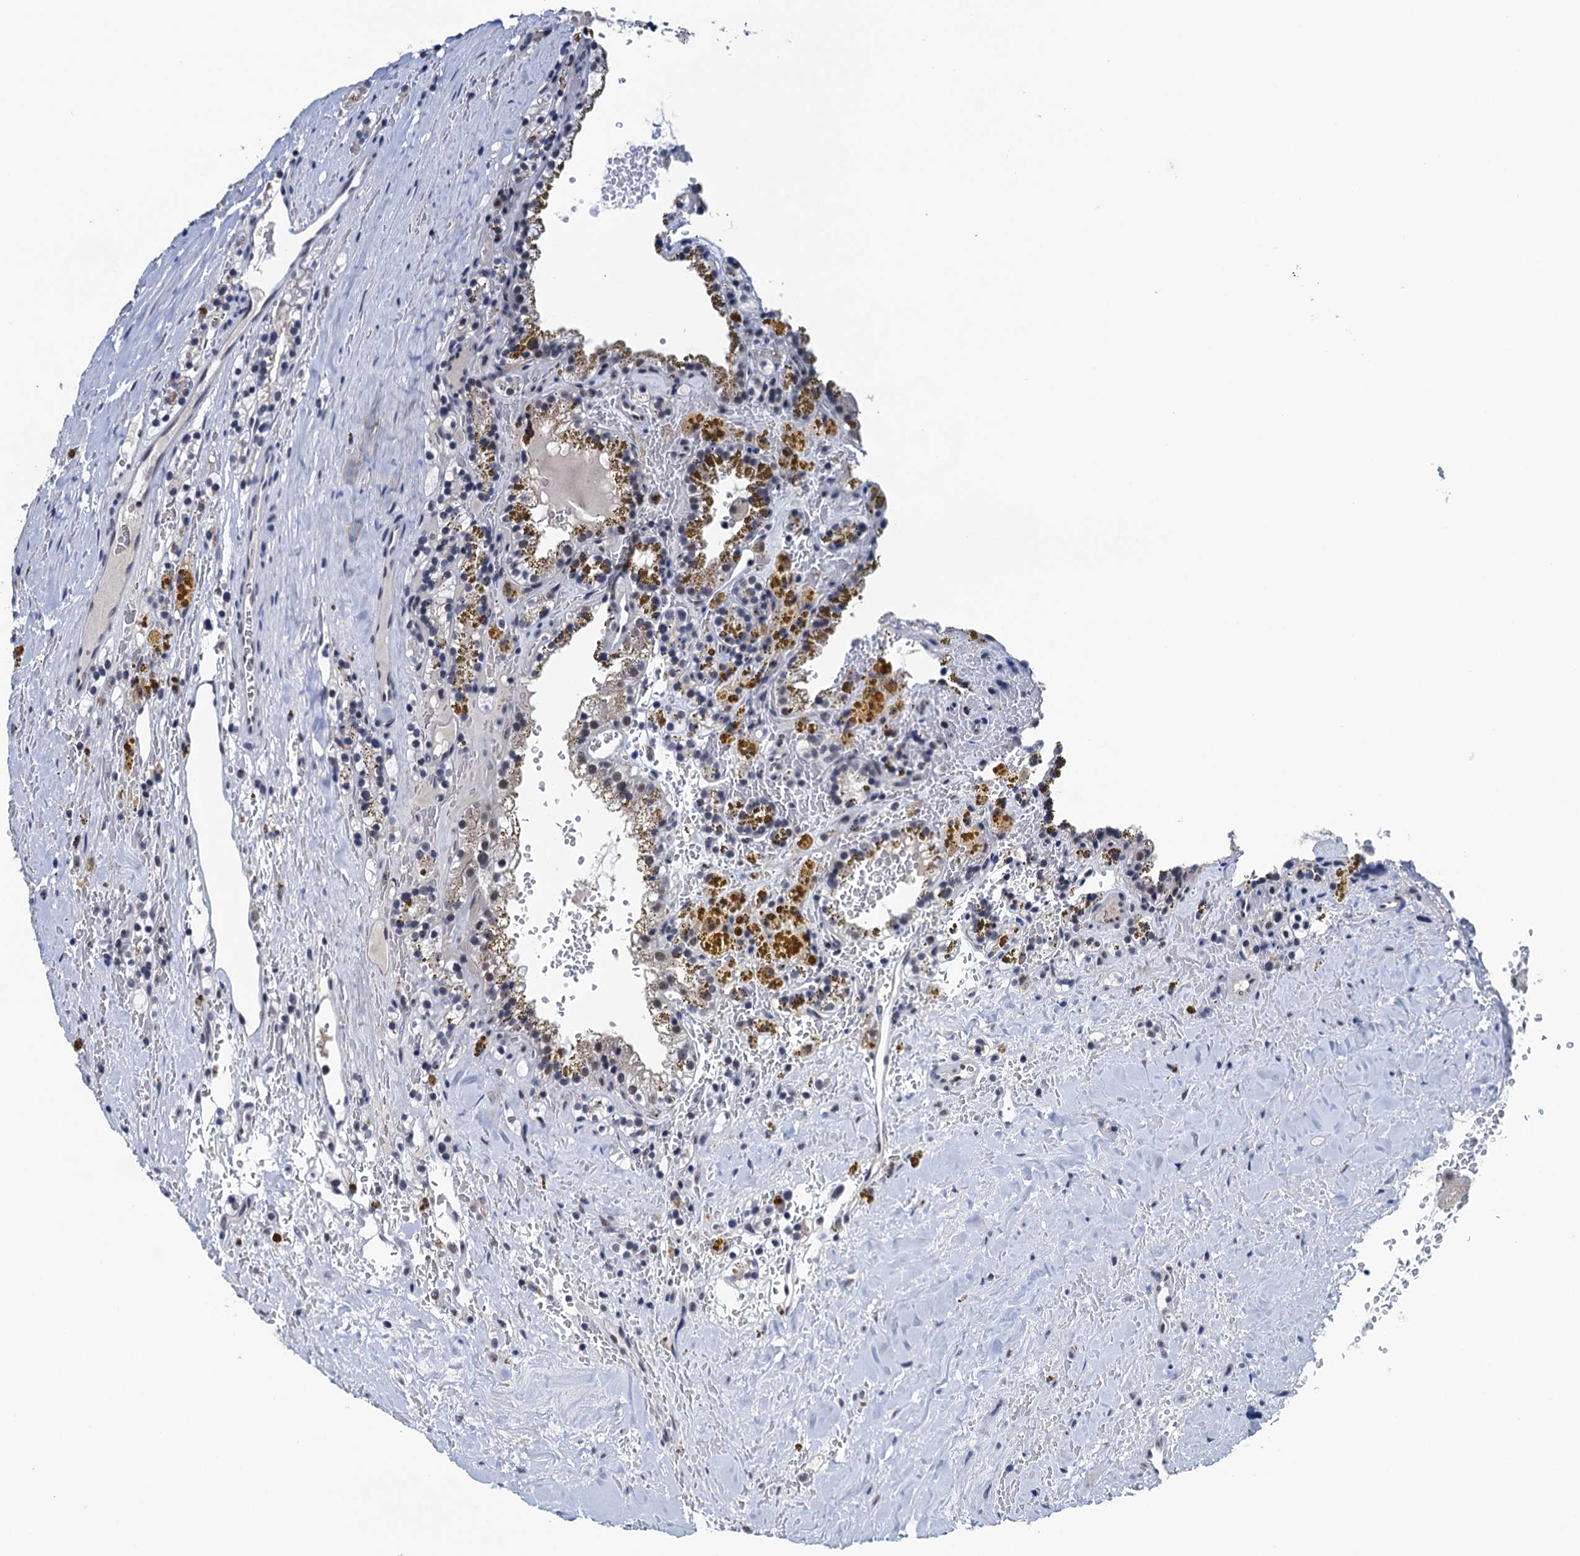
{"staining": {"intensity": "negative", "quantity": "none", "location": "none"}, "tissue": "renal cancer", "cell_type": "Tumor cells", "image_type": "cancer", "snomed": [{"axis": "morphology", "description": "Adenocarcinoma, NOS"}, {"axis": "topography", "description": "Kidney"}], "caption": "Tumor cells show no significant staining in renal adenocarcinoma. (Immunohistochemistry (ihc), brightfield microscopy, high magnification).", "gene": "FNBP4", "patient": {"sex": "female", "age": 56}}